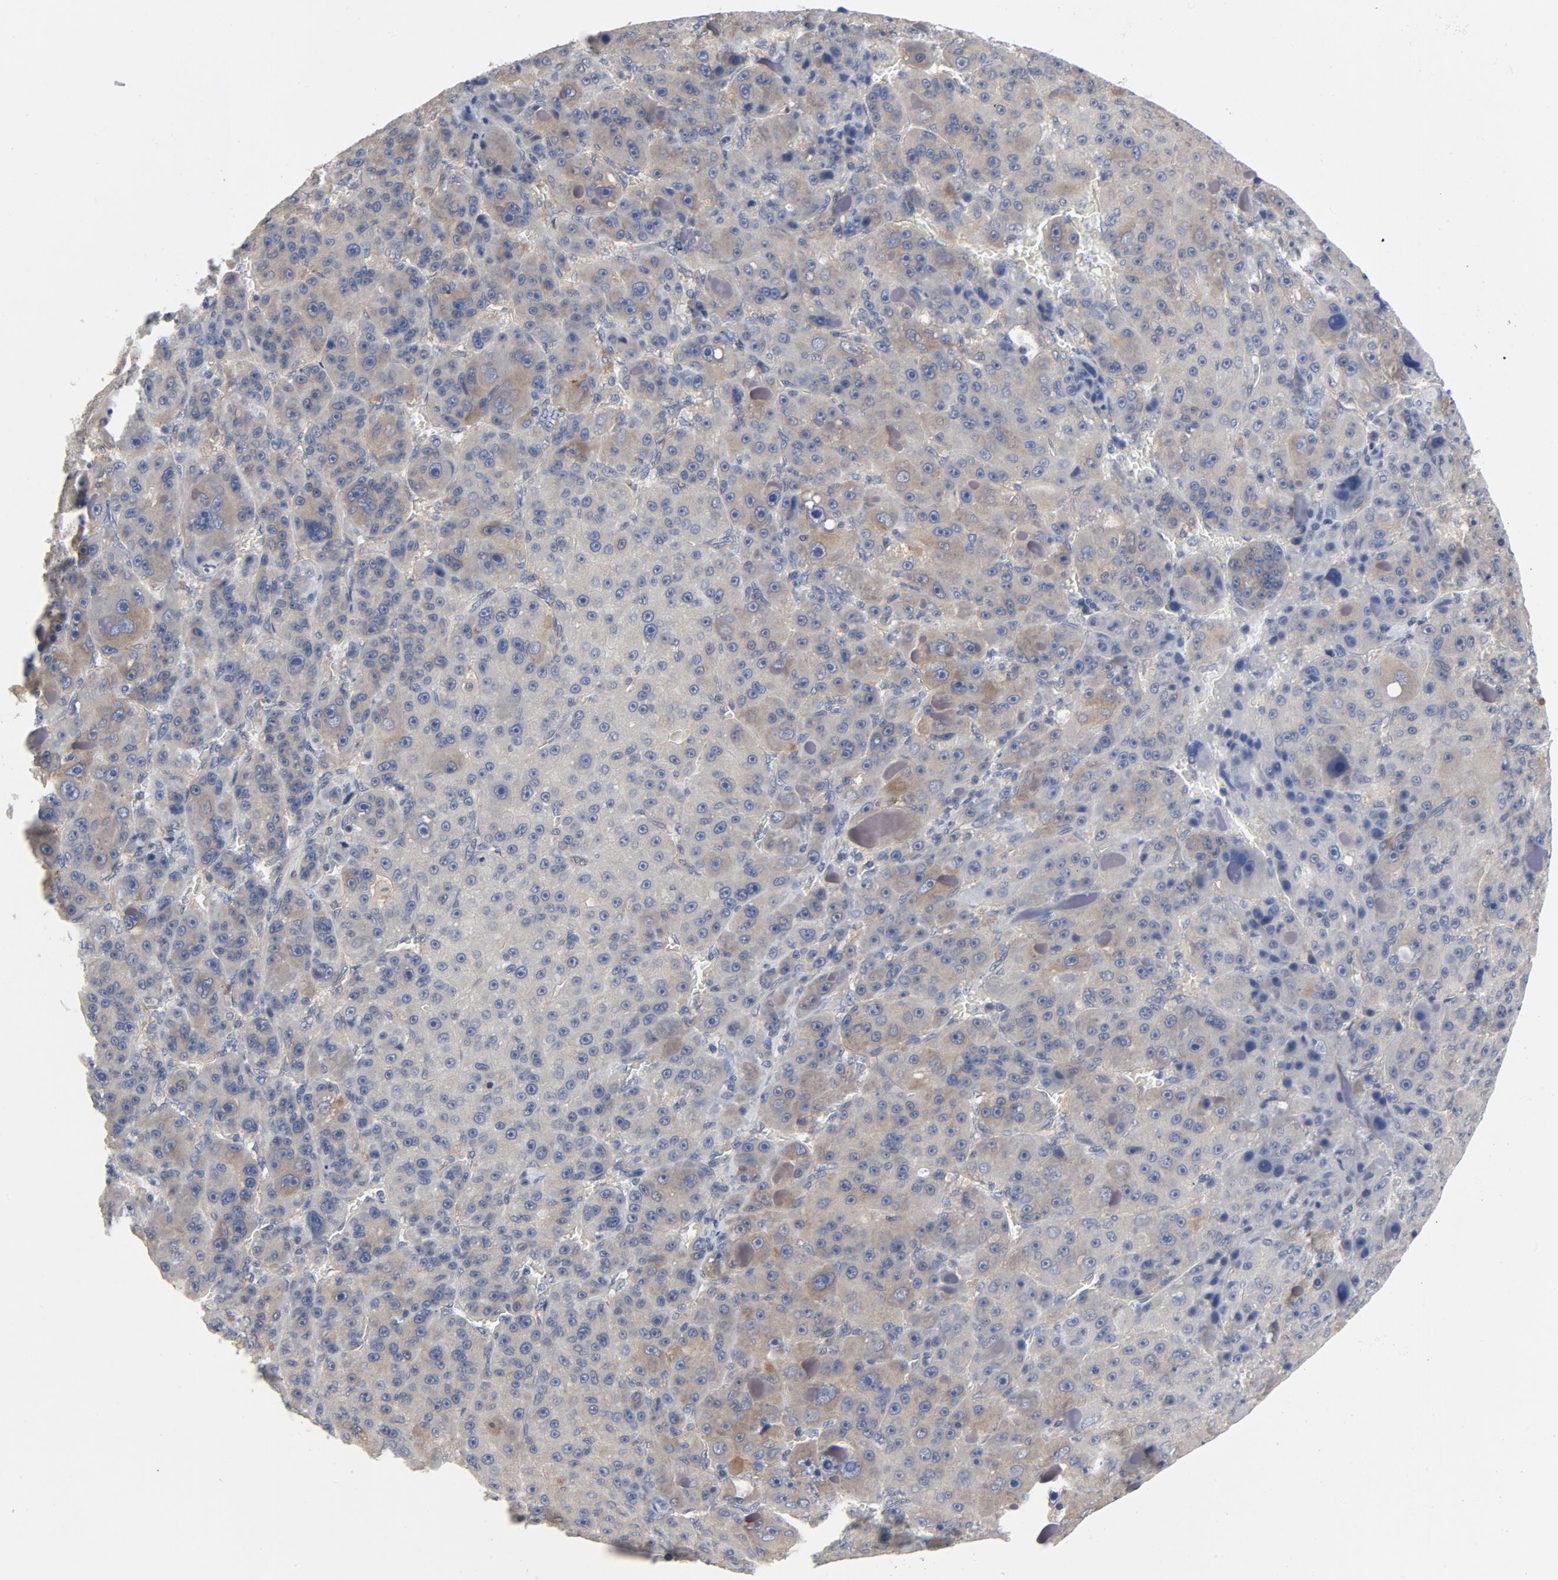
{"staining": {"intensity": "moderate", "quantity": "25%-75%", "location": "cytoplasmic/membranous"}, "tissue": "liver cancer", "cell_type": "Tumor cells", "image_type": "cancer", "snomed": [{"axis": "morphology", "description": "Carcinoma, Hepatocellular, NOS"}, {"axis": "topography", "description": "Liver"}], "caption": "Moderate cytoplasmic/membranous positivity for a protein is appreciated in approximately 25%-75% of tumor cells of hepatocellular carcinoma (liver) using immunohistochemistry.", "gene": "DYNLT3", "patient": {"sex": "male", "age": 76}}